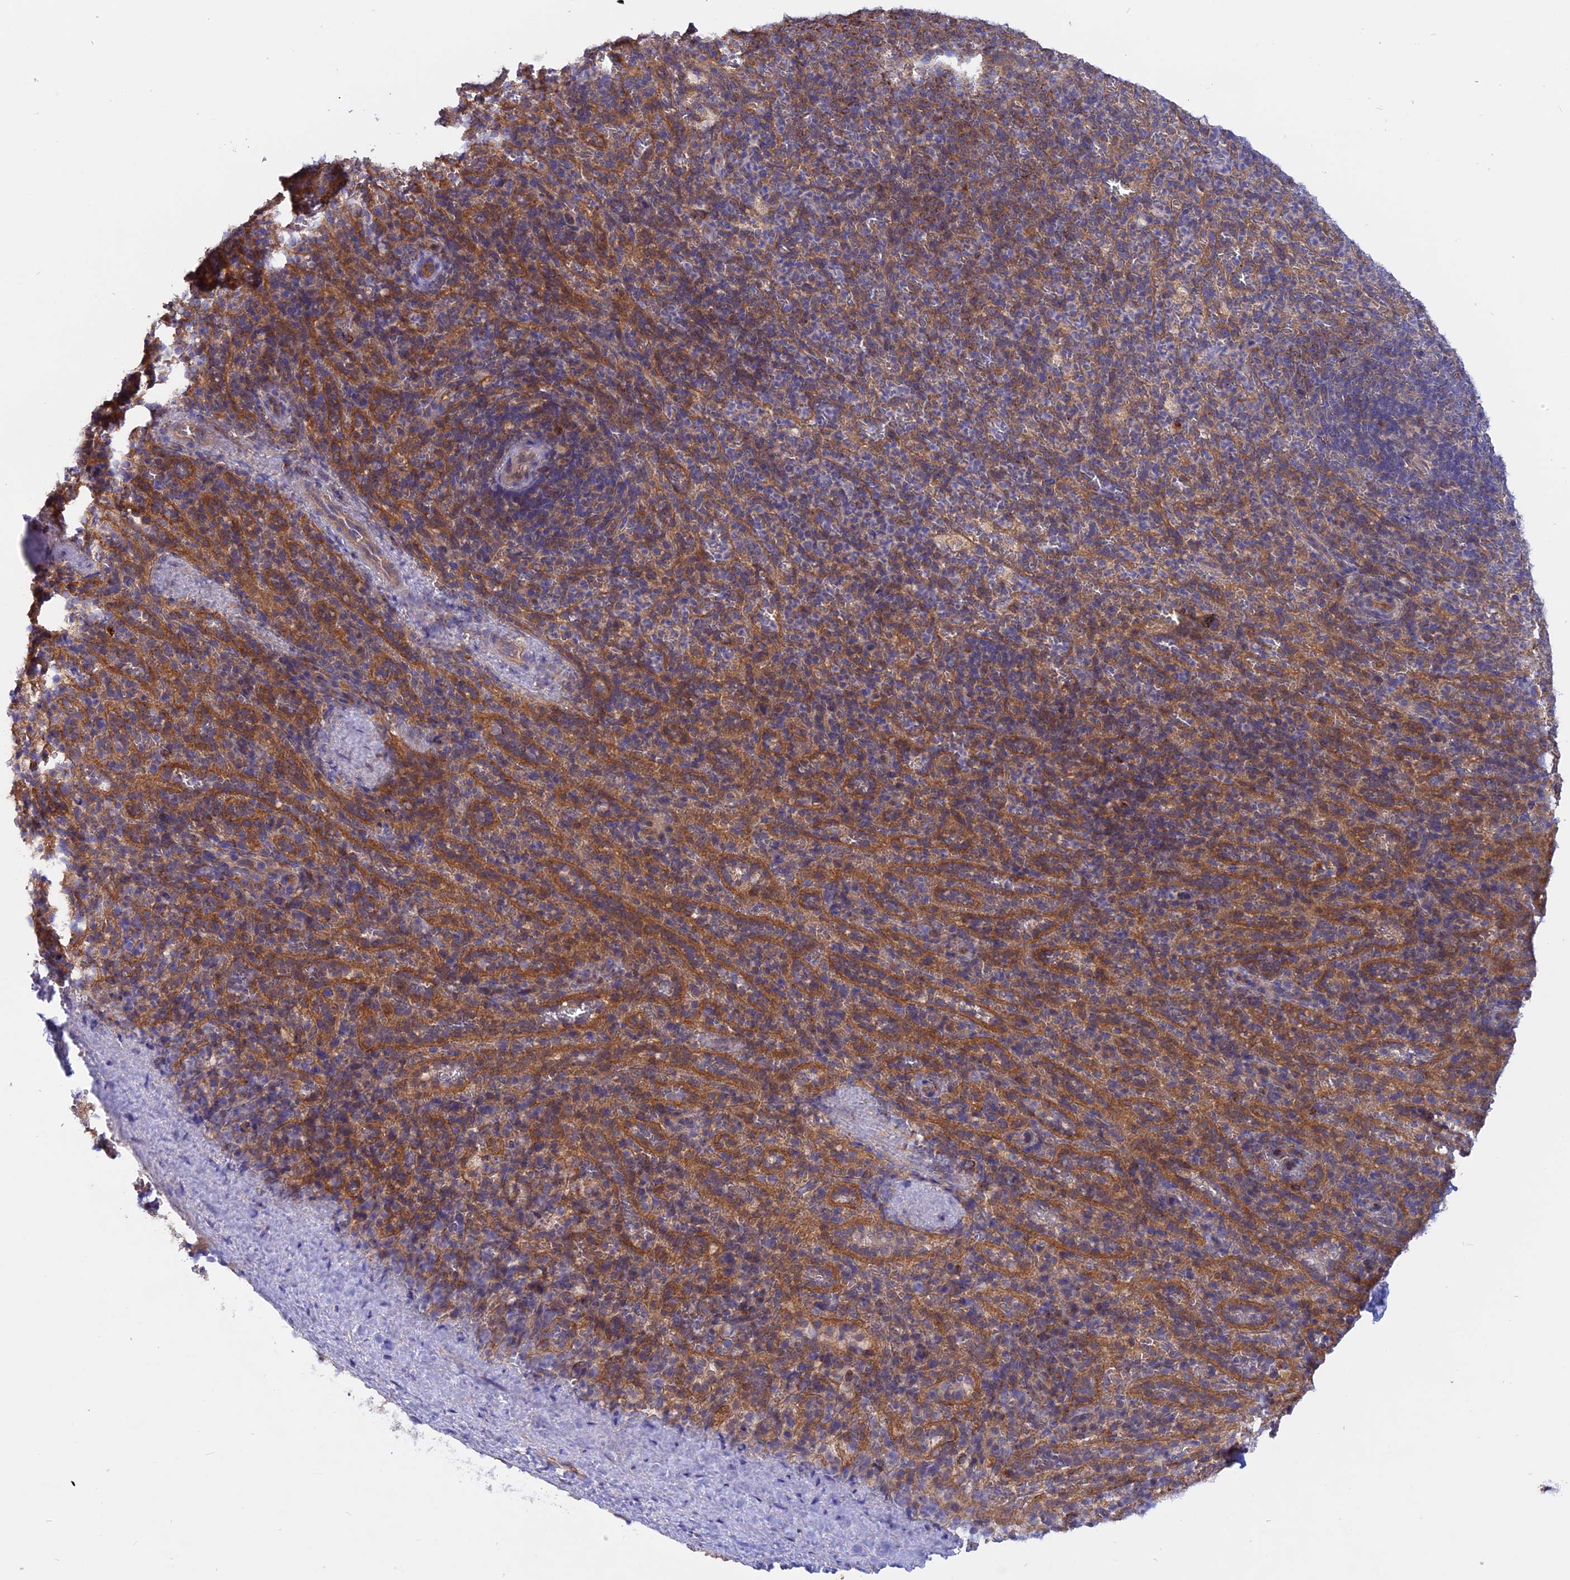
{"staining": {"intensity": "weak", "quantity": "<25%", "location": "cytoplasmic/membranous"}, "tissue": "spleen", "cell_type": "Cells in red pulp", "image_type": "normal", "snomed": [{"axis": "morphology", "description": "Normal tissue, NOS"}, {"axis": "topography", "description": "Spleen"}], "caption": "This is an IHC image of unremarkable spleen. There is no staining in cells in red pulp.", "gene": "HYCC1", "patient": {"sex": "female", "age": 21}}